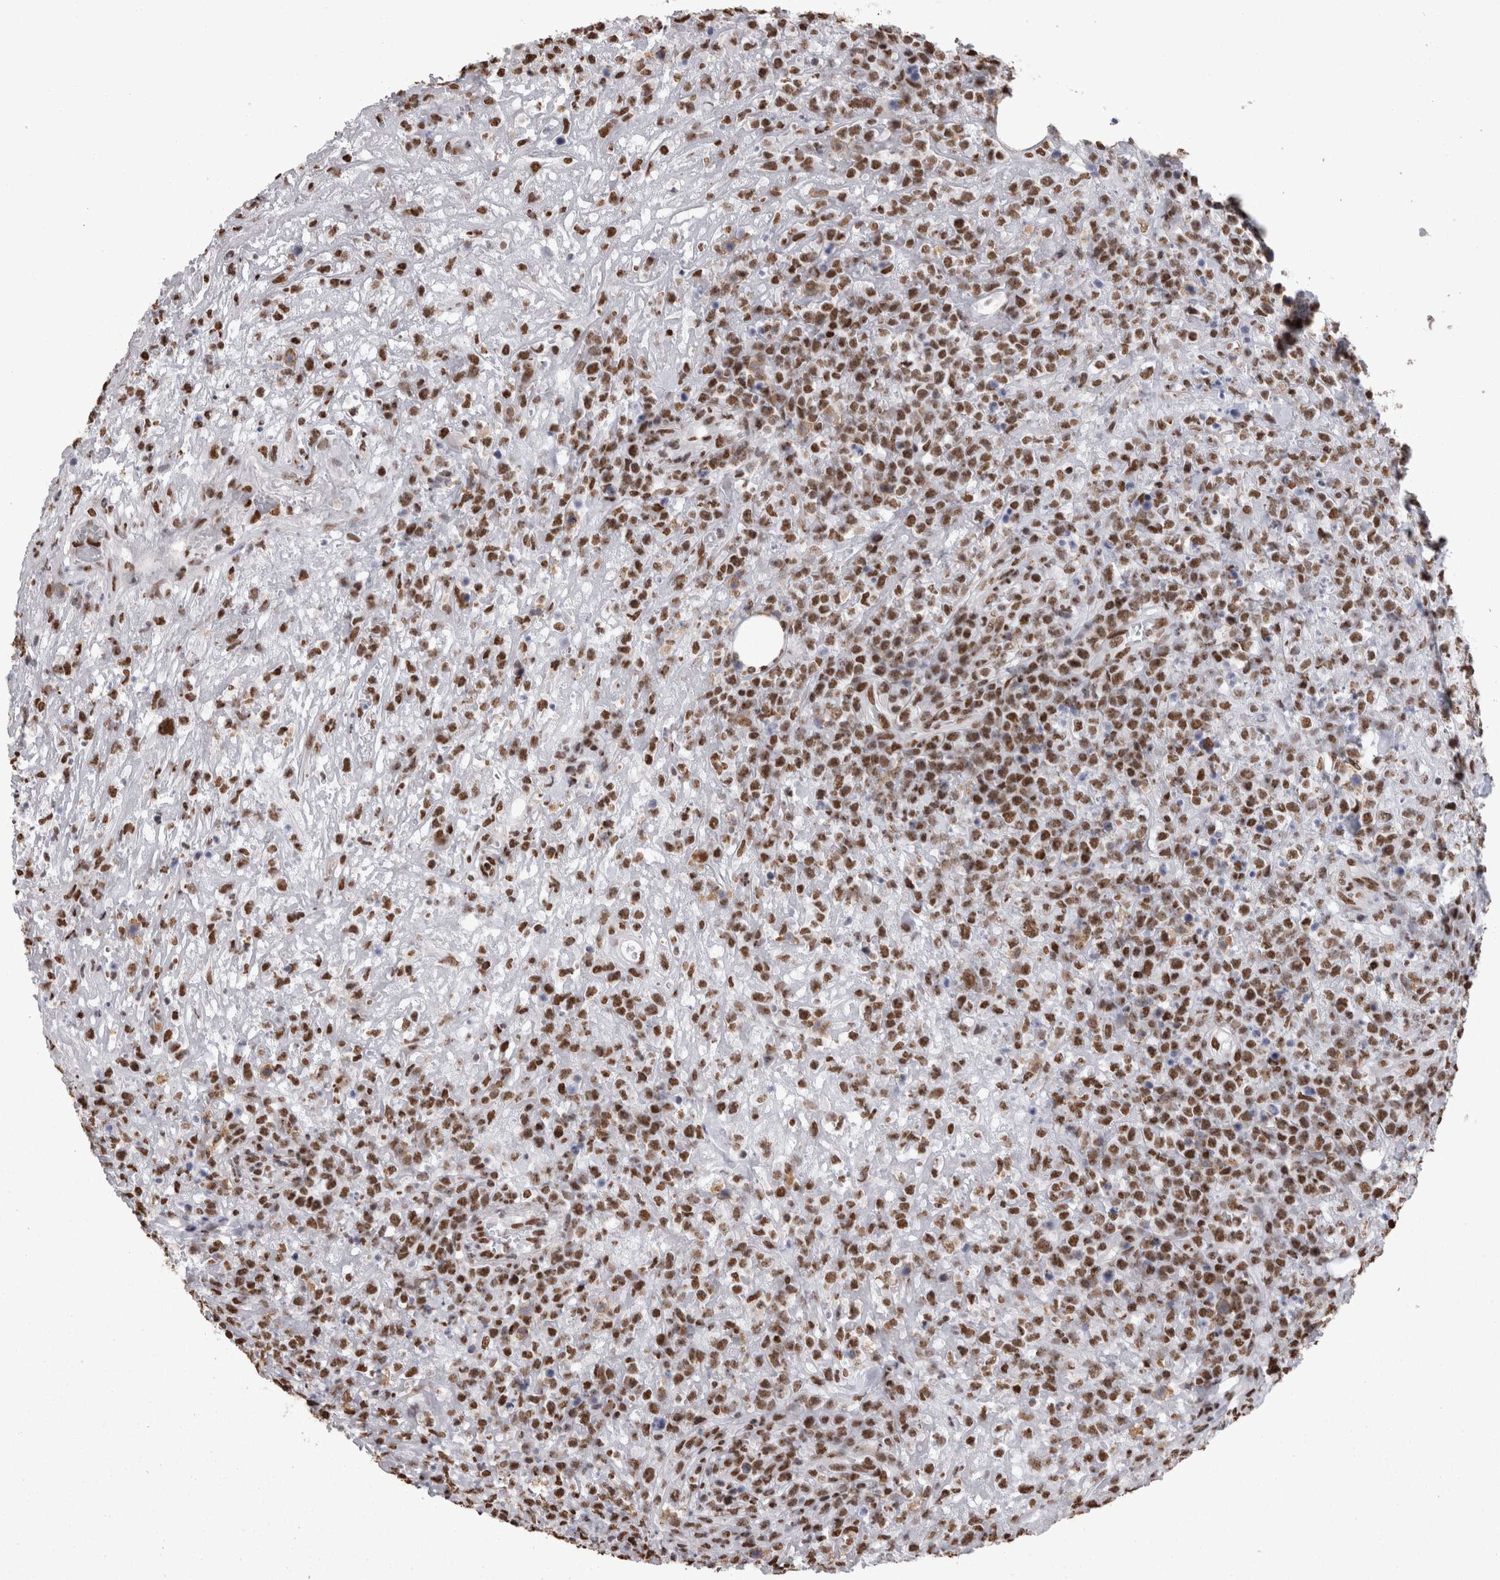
{"staining": {"intensity": "moderate", "quantity": ">75%", "location": "nuclear"}, "tissue": "lymphoma", "cell_type": "Tumor cells", "image_type": "cancer", "snomed": [{"axis": "morphology", "description": "Malignant lymphoma, non-Hodgkin's type, High grade"}, {"axis": "topography", "description": "Colon"}], "caption": "Moderate nuclear staining is appreciated in approximately >75% of tumor cells in malignant lymphoma, non-Hodgkin's type (high-grade).", "gene": "HNRNPM", "patient": {"sex": "female", "age": 53}}